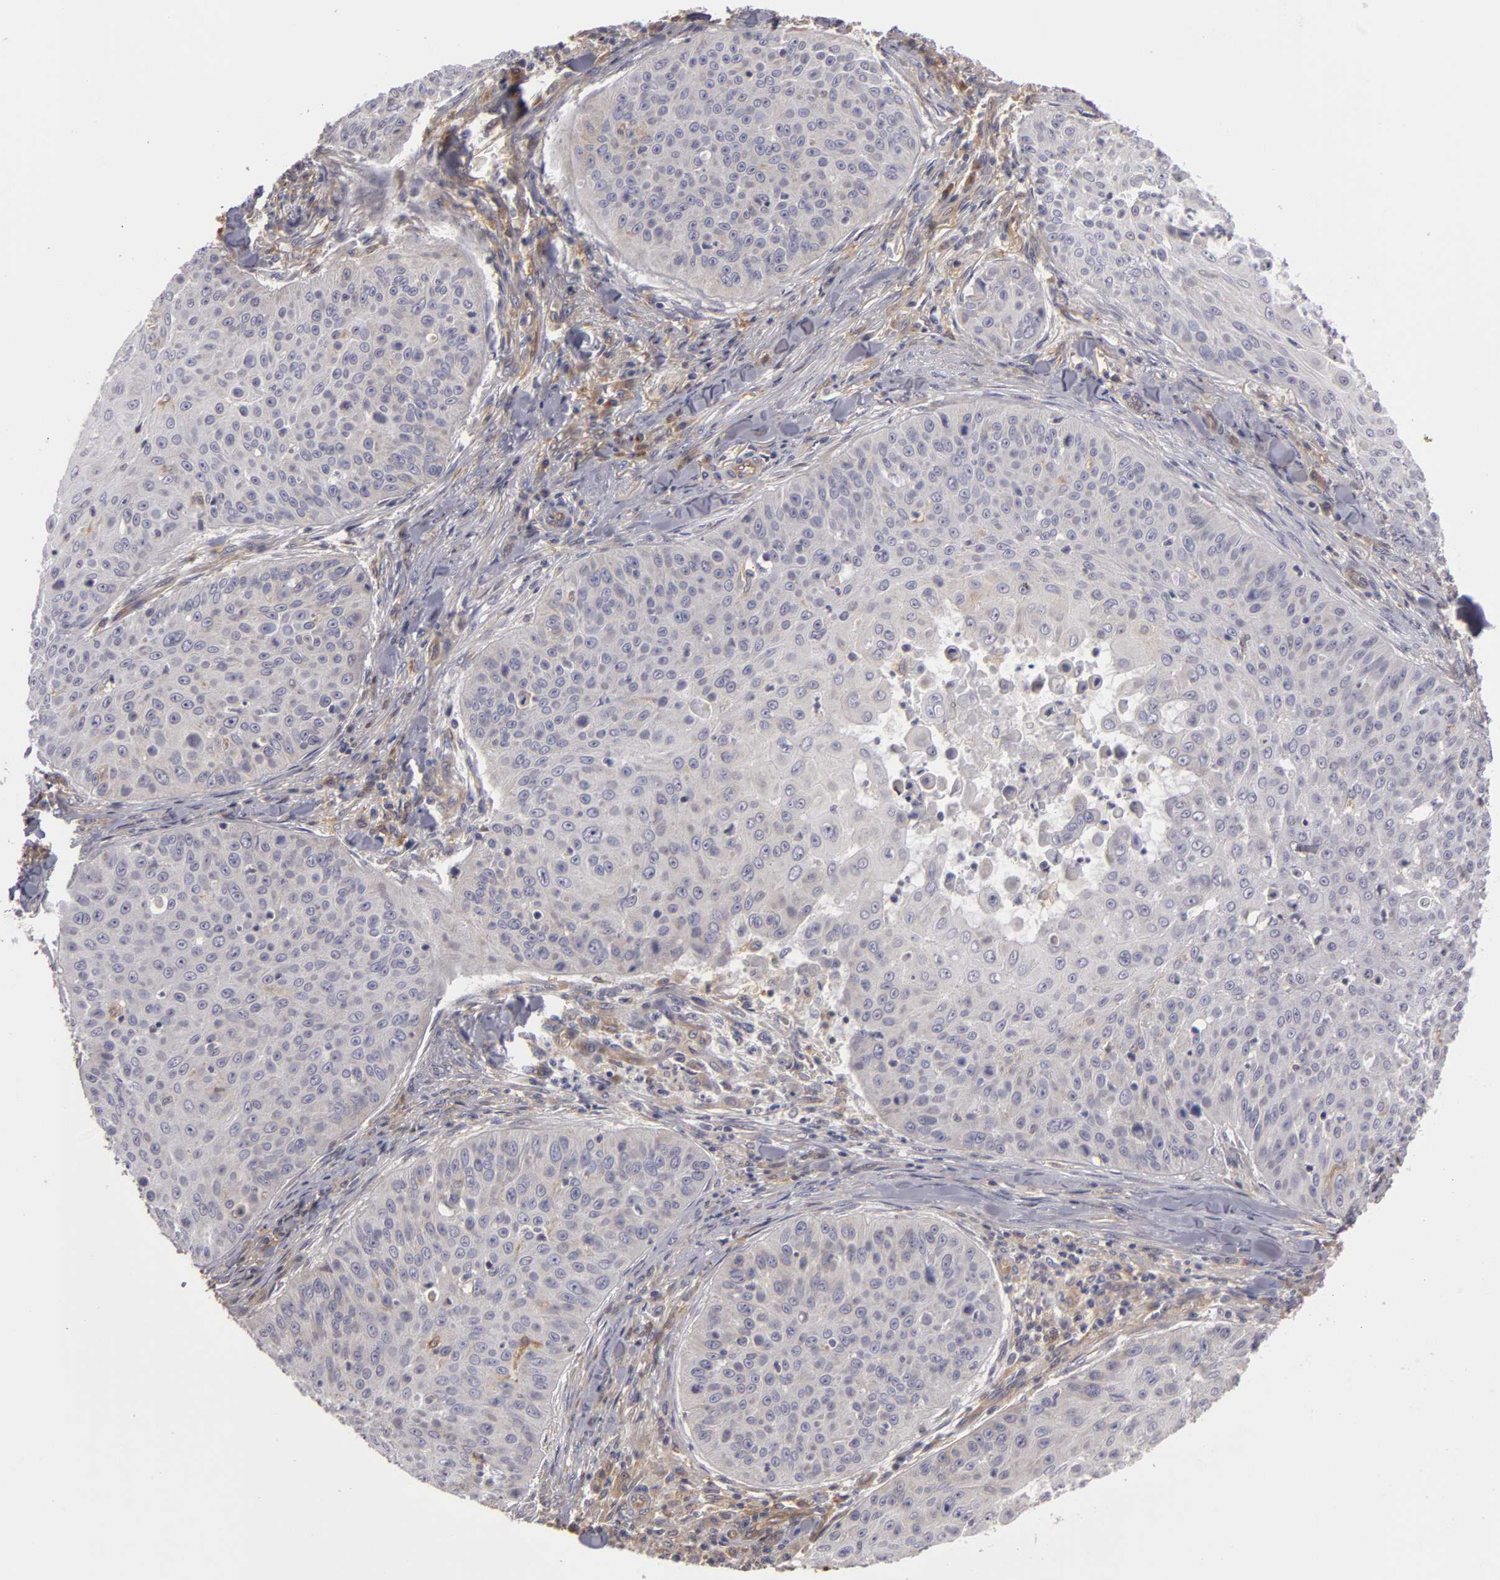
{"staining": {"intensity": "negative", "quantity": "none", "location": "none"}, "tissue": "skin cancer", "cell_type": "Tumor cells", "image_type": "cancer", "snomed": [{"axis": "morphology", "description": "Squamous cell carcinoma, NOS"}, {"axis": "topography", "description": "Skin"}], "caption": "A high-resolution histopathology image shows immunohistochemistry staining of skin squamous cell carcinoma, which displays no significant positivity in tumor cells. The staining is performed using DAB brown chromogen with nuclei counter-stained in using hematoxylin.", "gene": "ZNF229", "patient": {"sex": "male", "age": 82}}